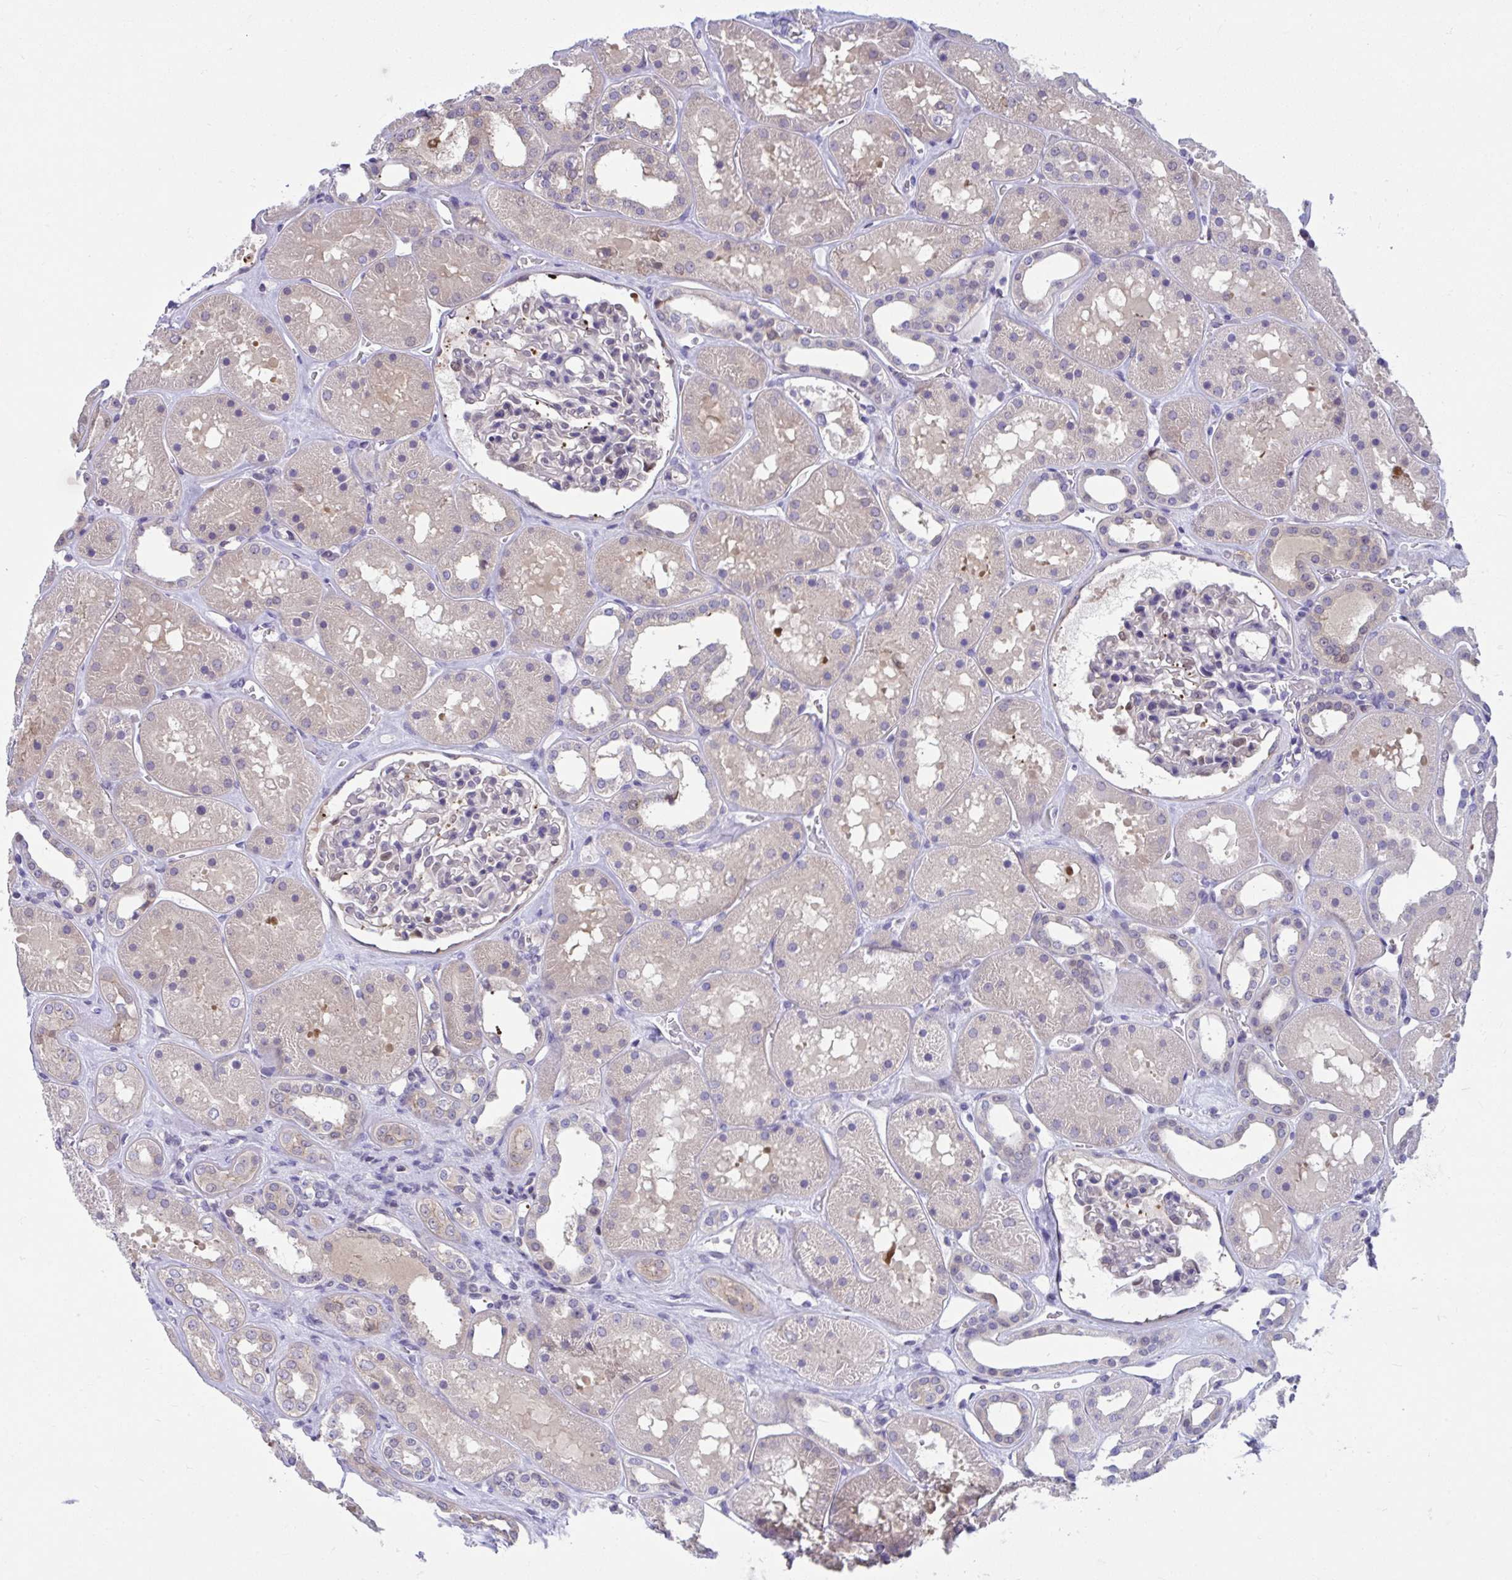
{"staining": {"intensity": "moderate", "quantity": "<25%", "location": "cytoplasmic/membranous"}, "tissue": "kidney", "cell_type": "Cells in glomeruli", "image_type": "normal", "snomed": [{"axis": "morphology", "description": "Normal tissue, NOS"}, {"axis": "topography", "description": "Kidney"}], "caption": "Immunohistochemical staining of normal human kidney shows <25% levels of moderate cytoplasmic/membranous protein expression in approximately <25% of cells in glomeruli.", "gene": "PCDHB7", "patient": {"sex": "female", "age": 41}}